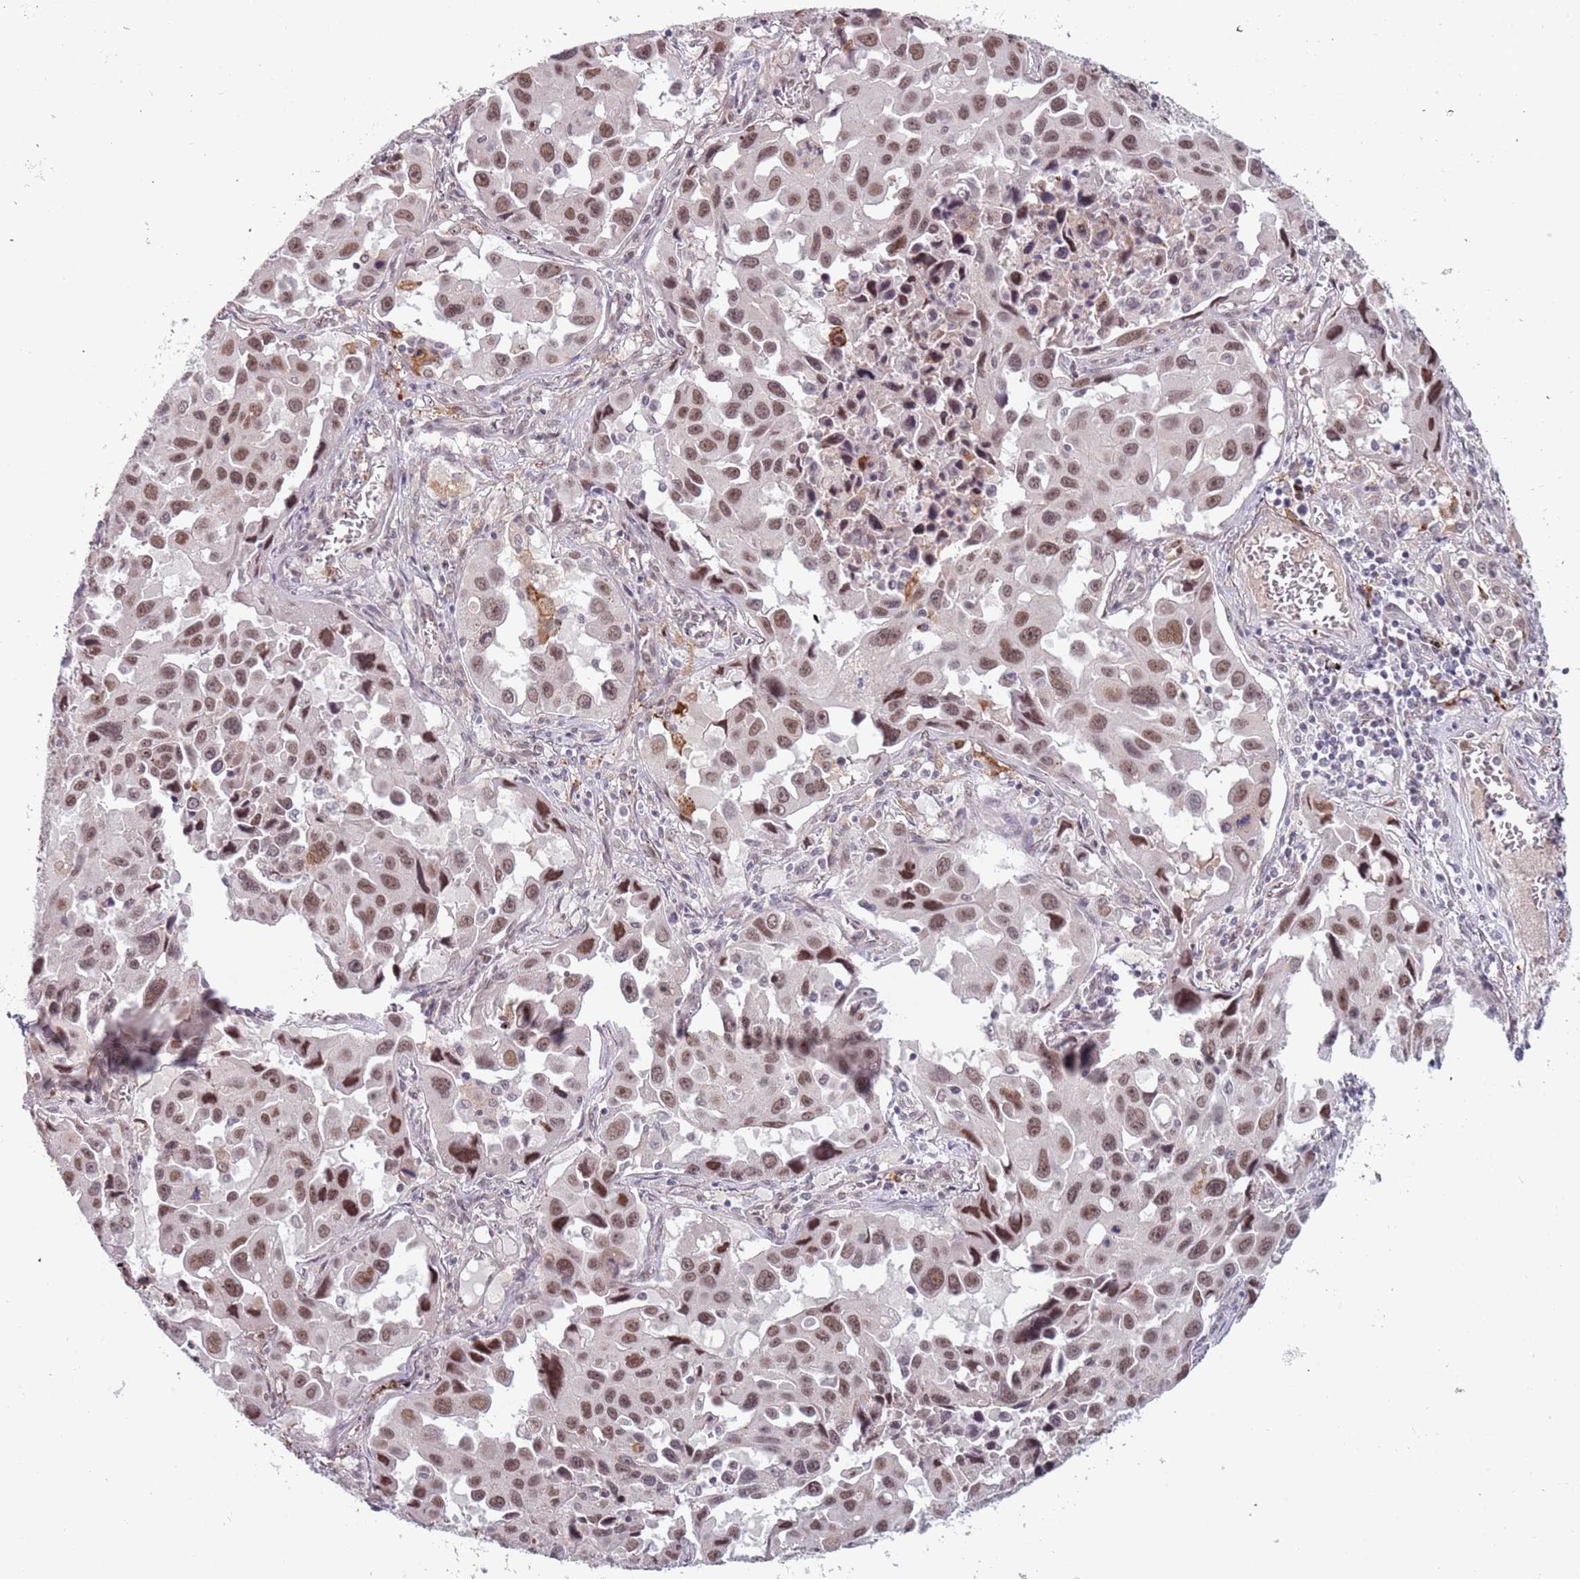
{"staining": {"intensity": "moderate", "quantity": ">75%", "location": "nuclear"}, "tissue": "lung cancer", "cell_type": "Tumor cells", "image_type": "cancer", "snomed": [{"axis": "morphology", "description": "Adenocarcinoma, NOS"}, {"axis": "topography", "description": "Lung"}], "caption": "The immunohistochemical stain shows moderate nuclear staining in tumor cells of lung cancer tissue. (brown staining indicates protein expression, while blue staining denotes nuclei).", "gene": "REXO4", "patient": {"sex": "male", "age": 66}}